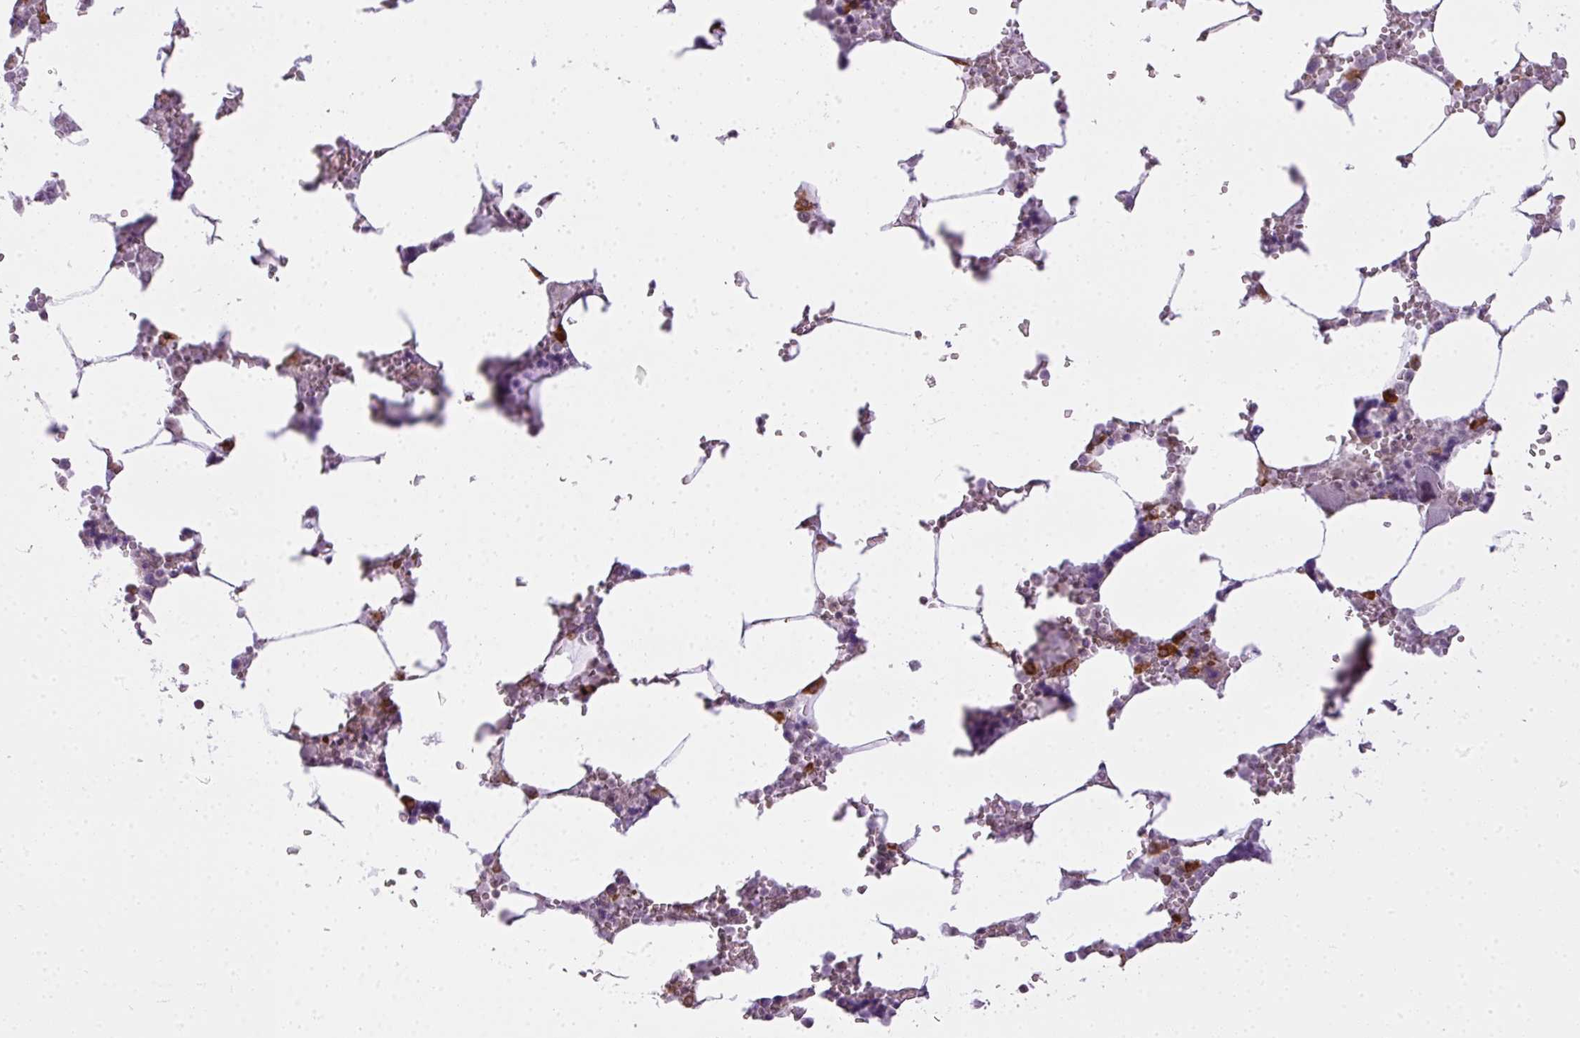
{"staining": {"intensity": "strong", "quantity": "<25%", "location": "cytoplasmic/membranous"}, "tissue": "bone marrow", "cell_type": "Hematopoietic cells", "image_type": "normal", "snomed": [{"axis": "morphology", "description": "Normal tissue, NOS"}, {"axis": "topography", "description": "Bone marrow"}], "caption": "Bone marrow stained with a brown dye demonstrates strong cytoplasmic/membranous positive staining in approximately <25% of hematopoietic cells.", "gene": "COX18", "patient": {"sex": "male", "age": 64}}